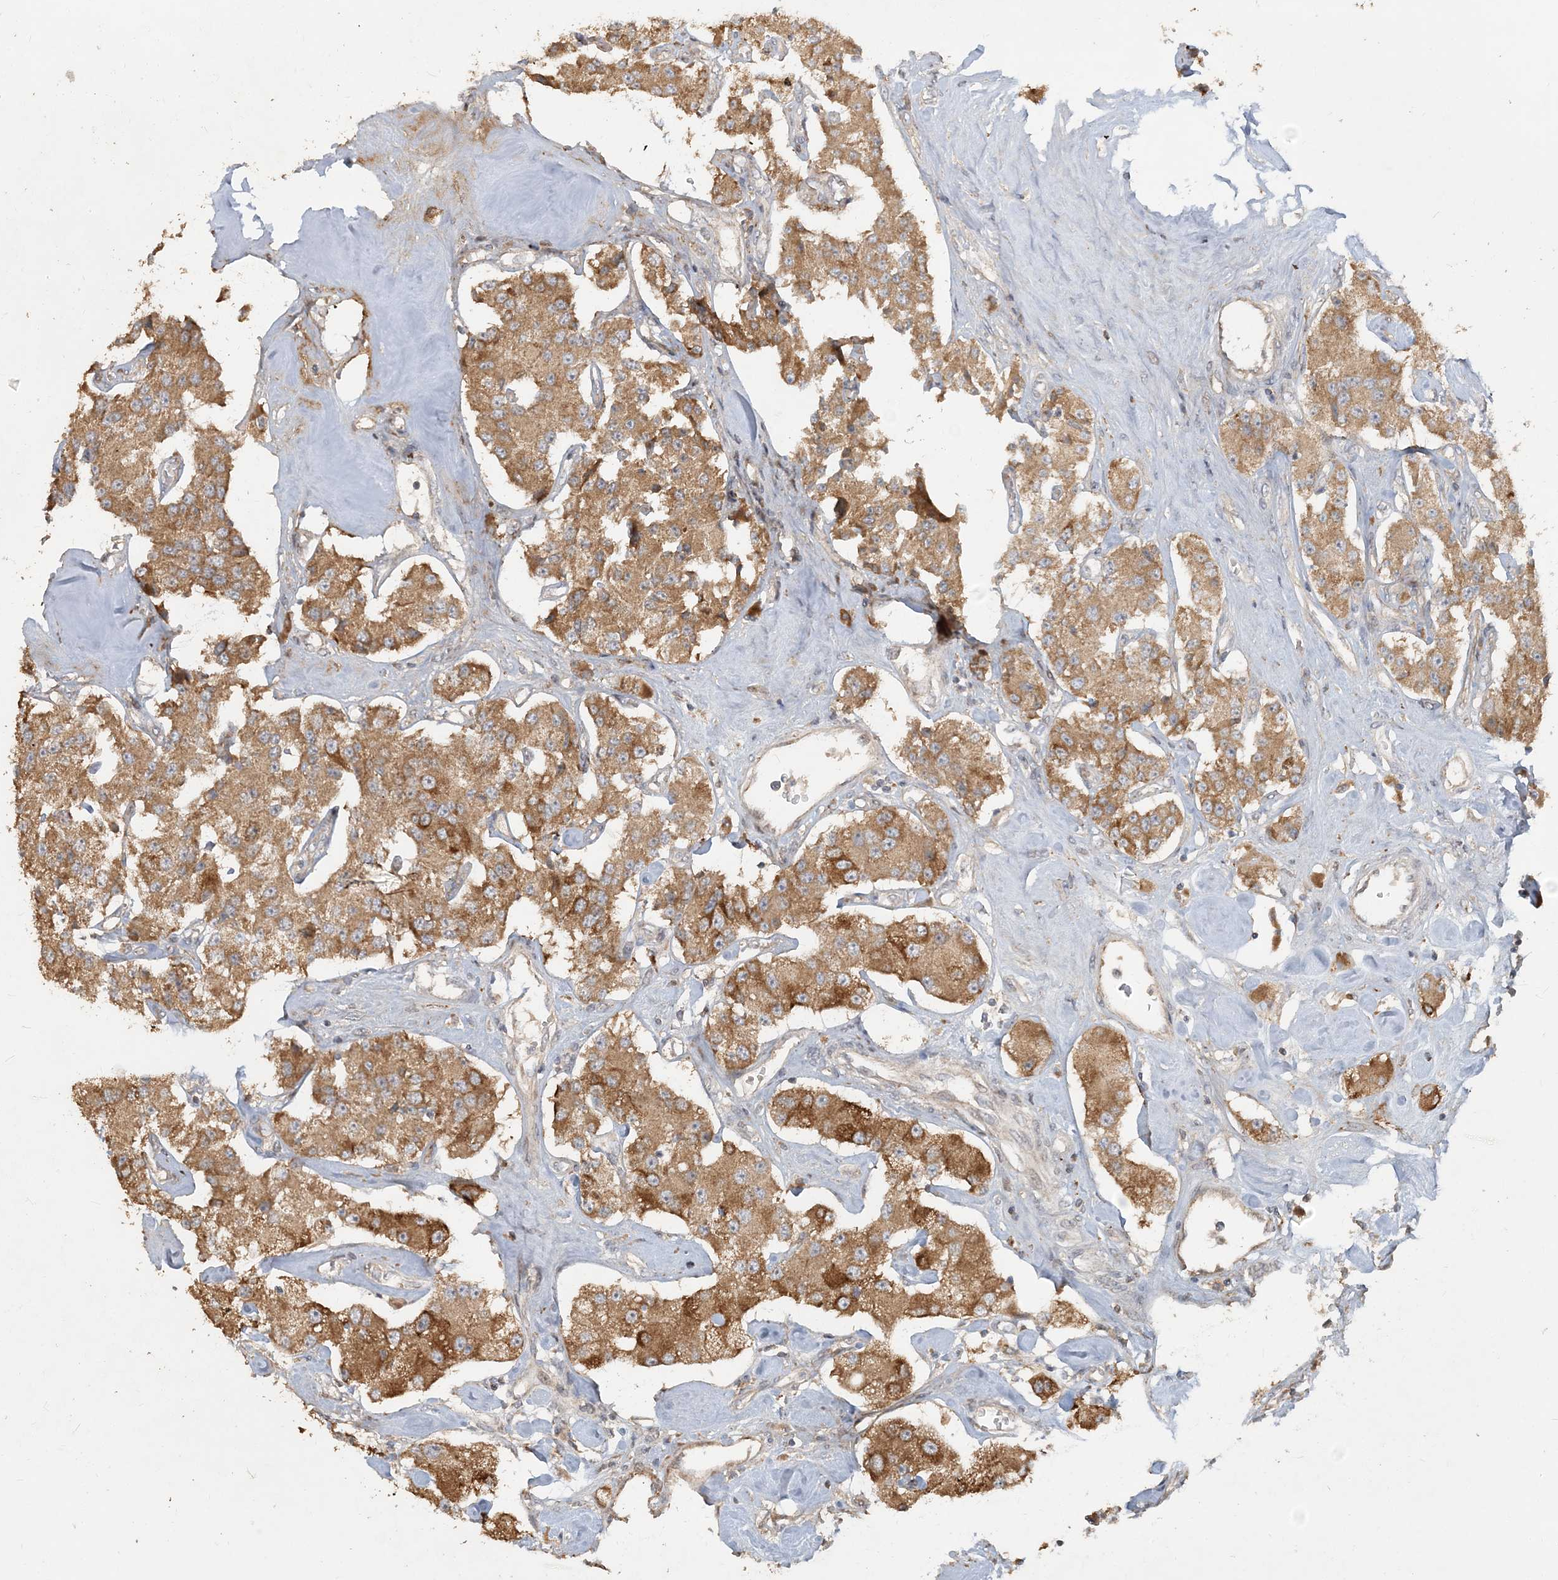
{"staining": {"intensity": "strong", "quantity": ">75%", "location": "cytoplasmic/membranous"}, "tissue": "carcinoid", "cell_type": "Tumor cells", "image_type": "cancer", "snomed": [{"axis": "morphology", "description": "Carcinoid, malignant, NOS"}, {"axis": "topography", "description": "Pancreas"}], "caption": "Protein expression analysis of human carcinoid reveals strong cytoplasmic/membranous staining in about >75% of tumor cells. (DAB (3,3'-diaminobenzidine) IHC, brown staining for protein, blue staining for nuclei).", "gene": "TRAIP", "patient": {"sex": "male", "age": 41}}